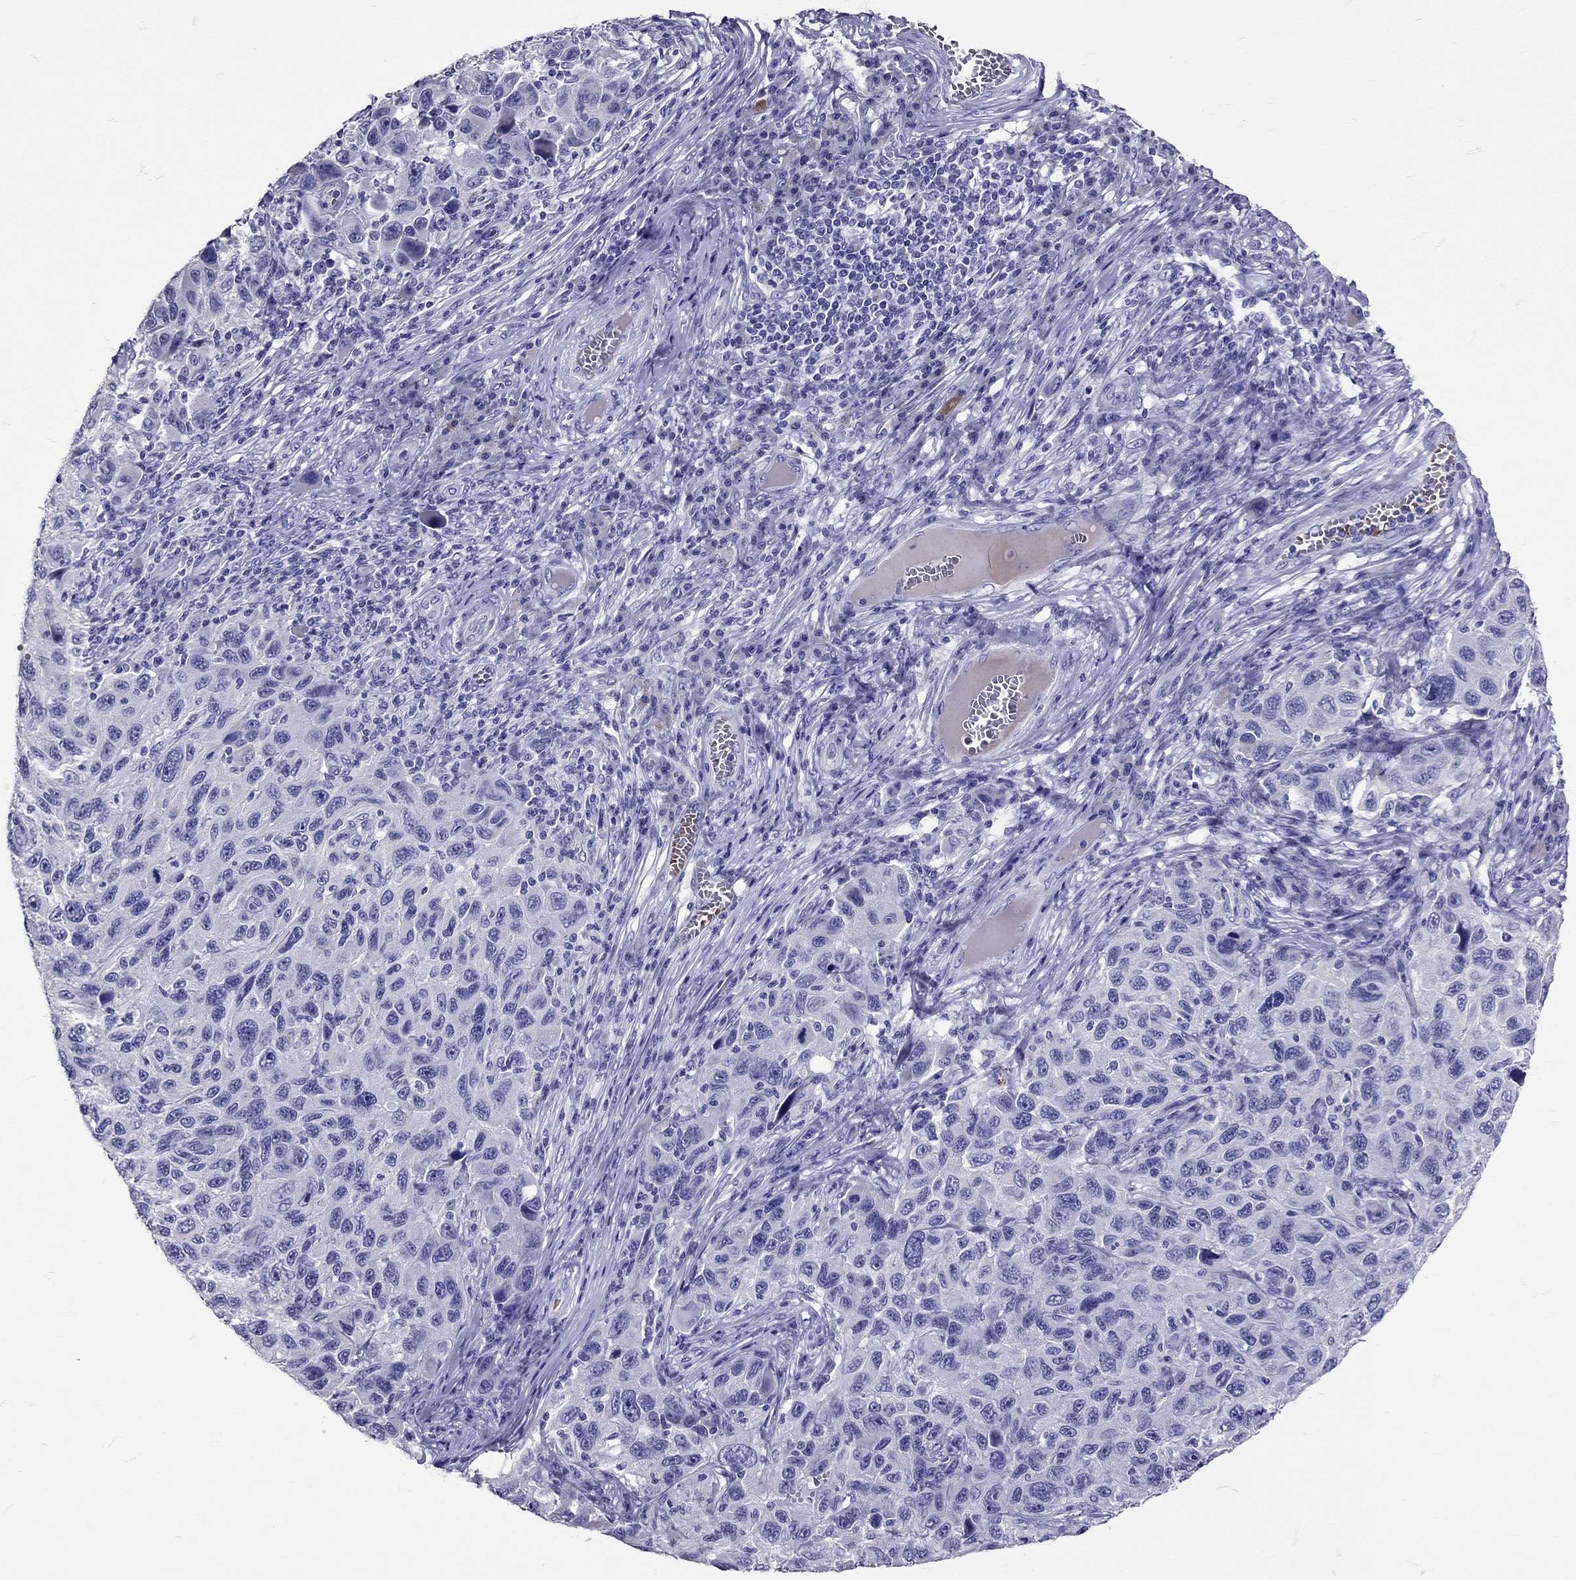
{"staining": {"intensity": "negative", "quantity": "none", "location": "none"}, "tissue": "melanoma", "cell_type": "Tumor cells", "image_type": "cancer", "snomed": [{"axis": "morphology", "description": "Malignant melanoma, NOS"}, {"axis": "topography", "description": "Skin"}], "caption": "Tumor cells show no significant staining in melanoma. Brightfield microscopy of immunohistochemistry (IHC) stained with DAB (3,3'-diaminobenzidine) (brown) and hematoxylin (blue), captured at high magnification.", "gene": "TBR1", "patient": {"sex": "male", "age": 53}}